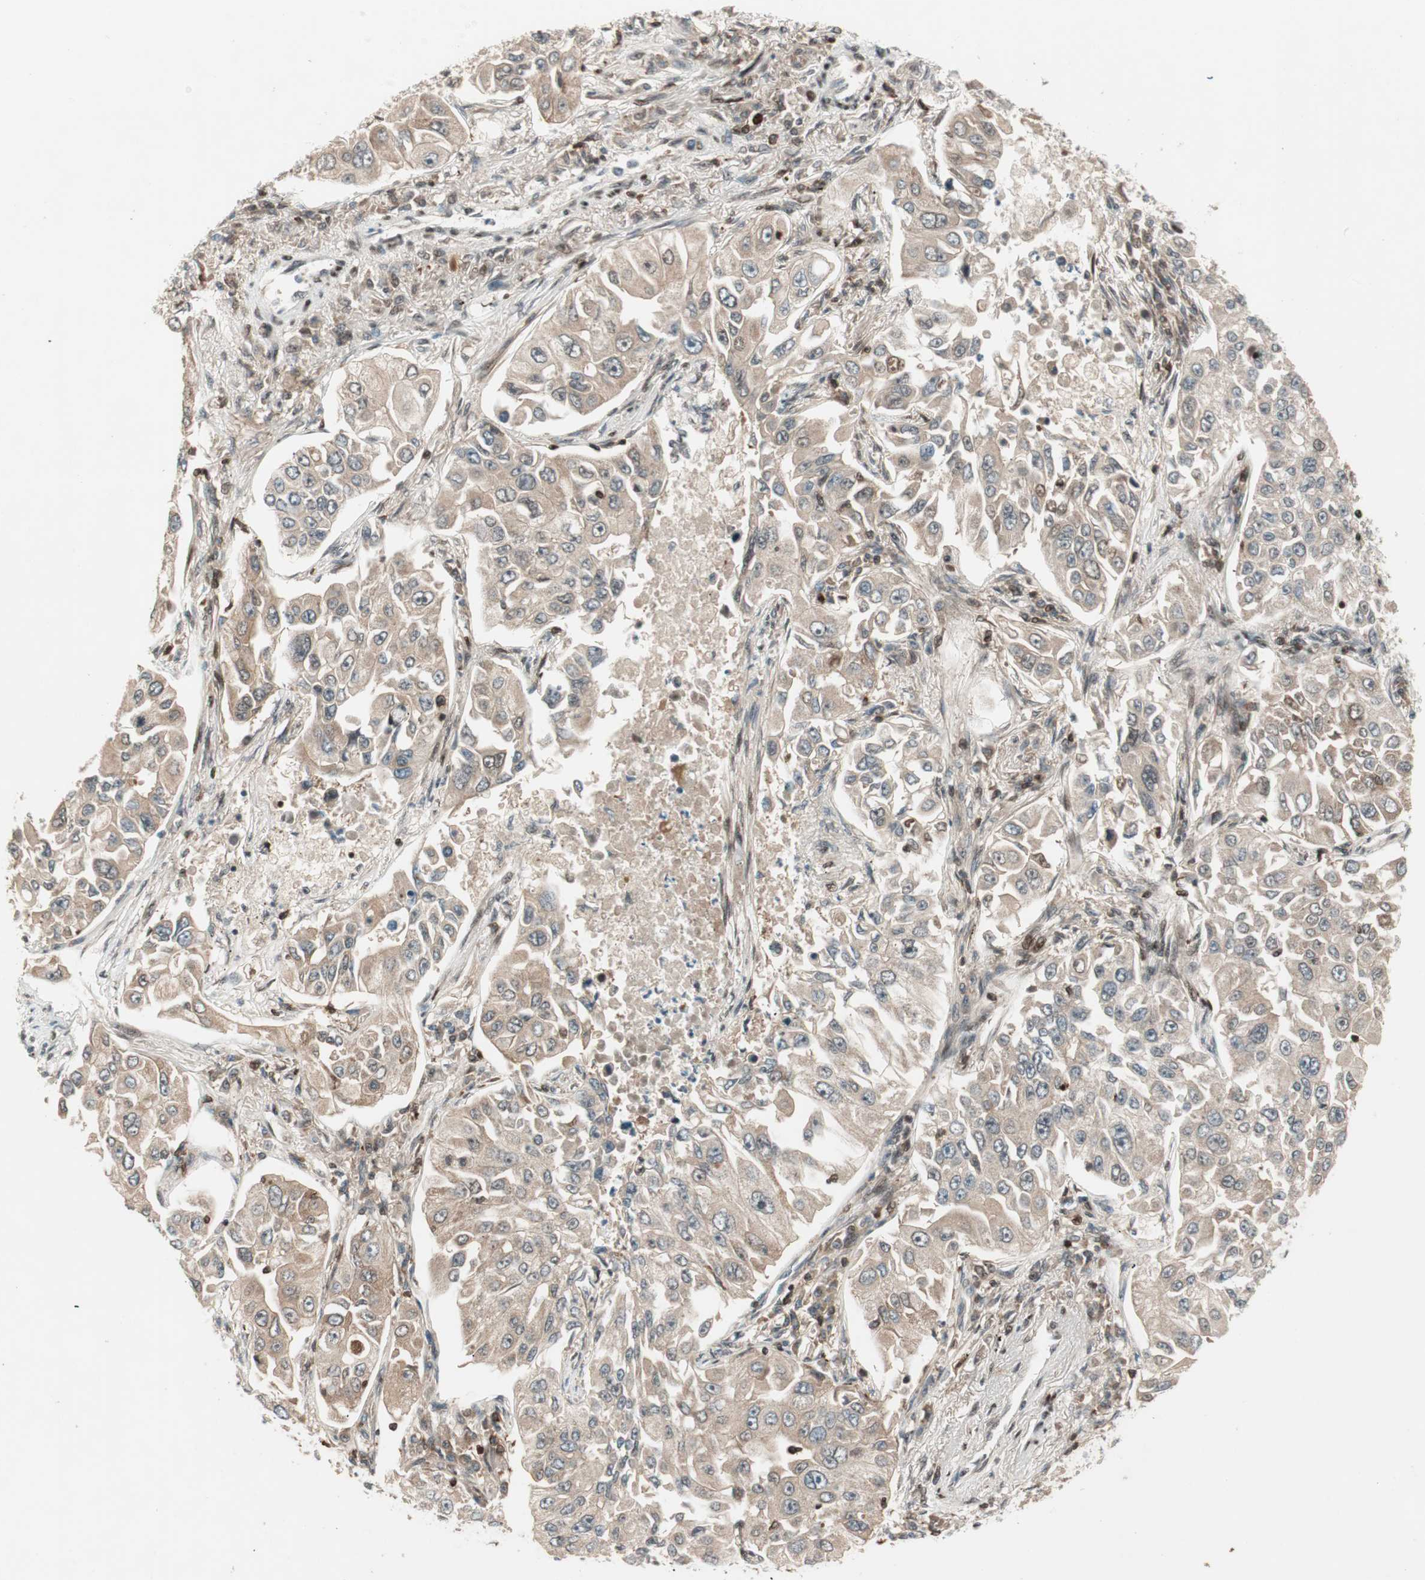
{"staining": {"intensity": "moderate", "quantity": ">75%", "location": "cytoplasmic/membranous"}, "tissue": "lung cancer", "cell_type": "Tumor cells", "image_type": "cancer", "snomed": [{"axis": "morphology", "description": "Adenocarcinoma, NOS"}, {"axis": "topography", "description": "Lung"}], "caption": "A high-resolution micrograph shows immunohistochemistry staining of lung adenocarcinoma, which displays moderate cytoplasmic/membranous positivity in about >75% of tumor cells.", "gene": "BIN1", "patient": {"sex": "male", "age": 84}}